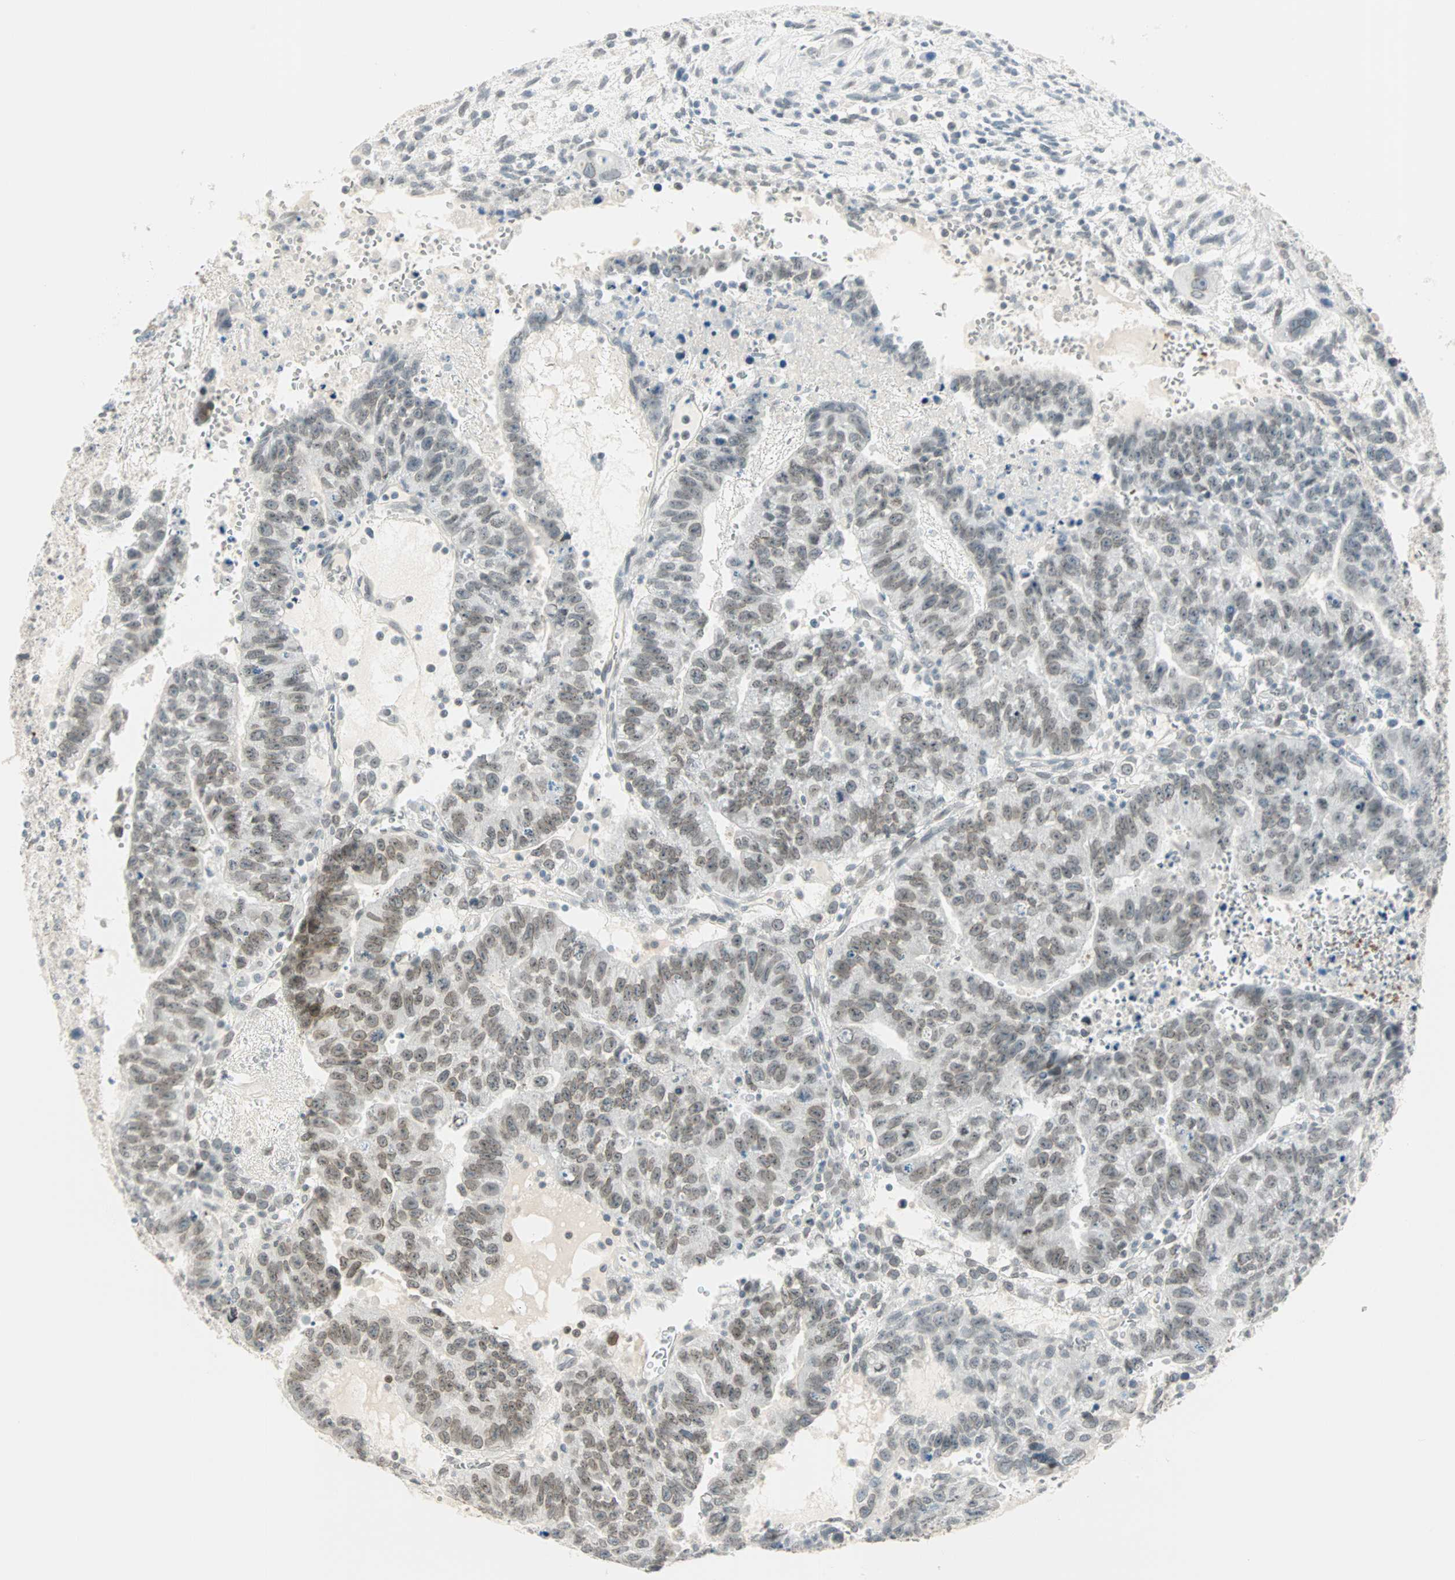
{"staining": {"intensity": "weak", "quantity": "25%-75%", "location": "cytoplasmic/membranous,nuclear"}, "tissue": "testis cancer", "cell_type": "Tumor cells", "image_type": "cancer", "snomed": [{"axis": "morphology", "description": "Seminoma, NOS"}, {"axis": "morphology", "description": "Carcinoma, Embryonal, NOS"}, {"axis": "topography", "description": "Testis"}], "caption": "This photomicrograph demonstrates immunohistochemistry (IHC) staining of testis cancer, with low weak cytoplasmic/membranous and nuclear staining in about 25%-75% of tumor cells.", "gene": "BCAN", "patient": {"sex": "male", "age": 52}}